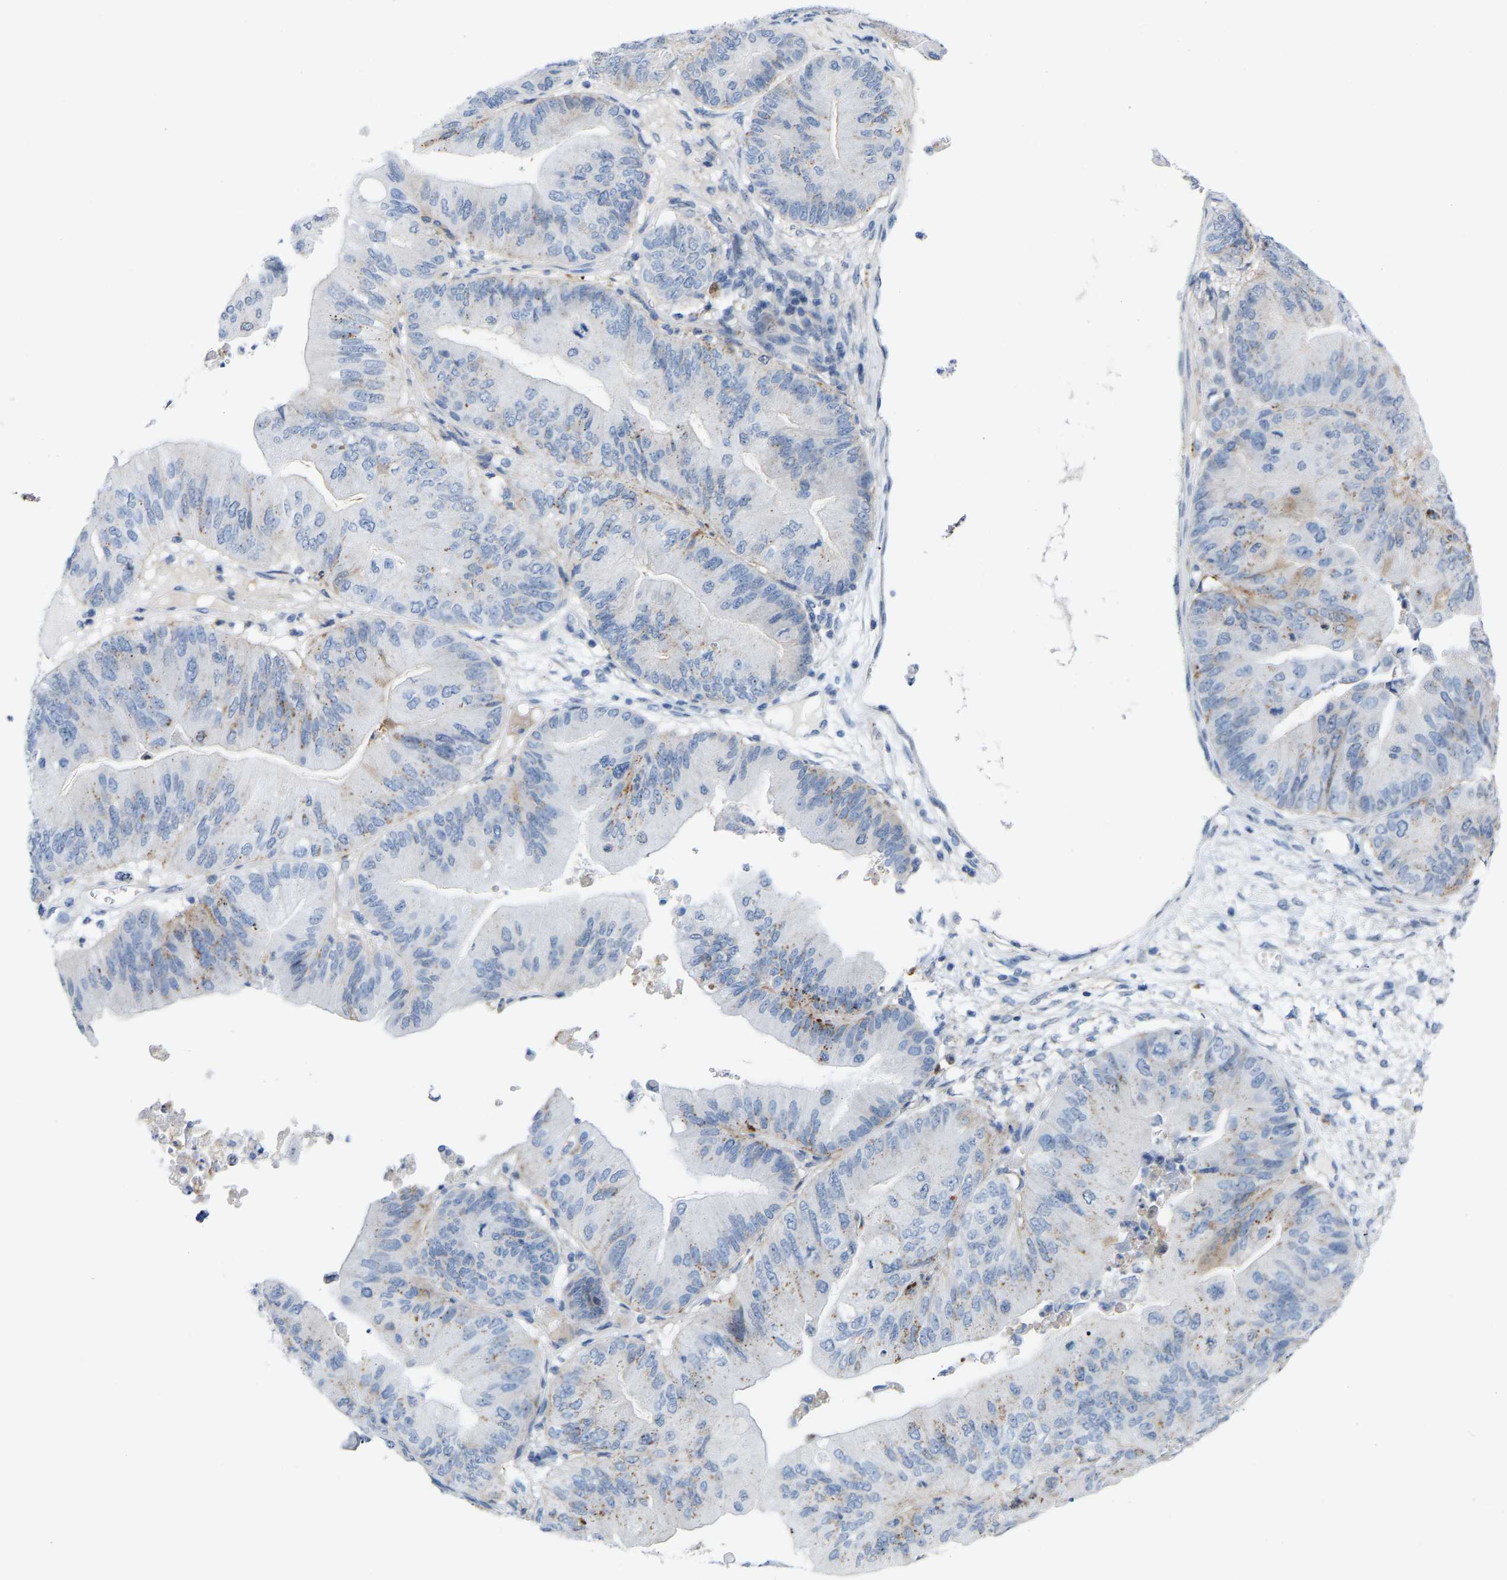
{"staining": {"intensity": "negative", "quantity": "none", "location": "none"}, "tissue": "ovarian cancer", "cell_type": "Tumor cells", "image_type": "cancer", "snomed": [{"axis": "morphology", "description": "Cystadenocarcinoma, mucinous, NOS"}, {"axis": "topography", "description": "Ovary"}], "caption": "Ovarian mucinous cystadenocarcinoma was stained to show a protein in brown. There is no significant positivity in tumor cells.", "gene": "ABTB2", "patient": {"sex": "female", "age": 61}}